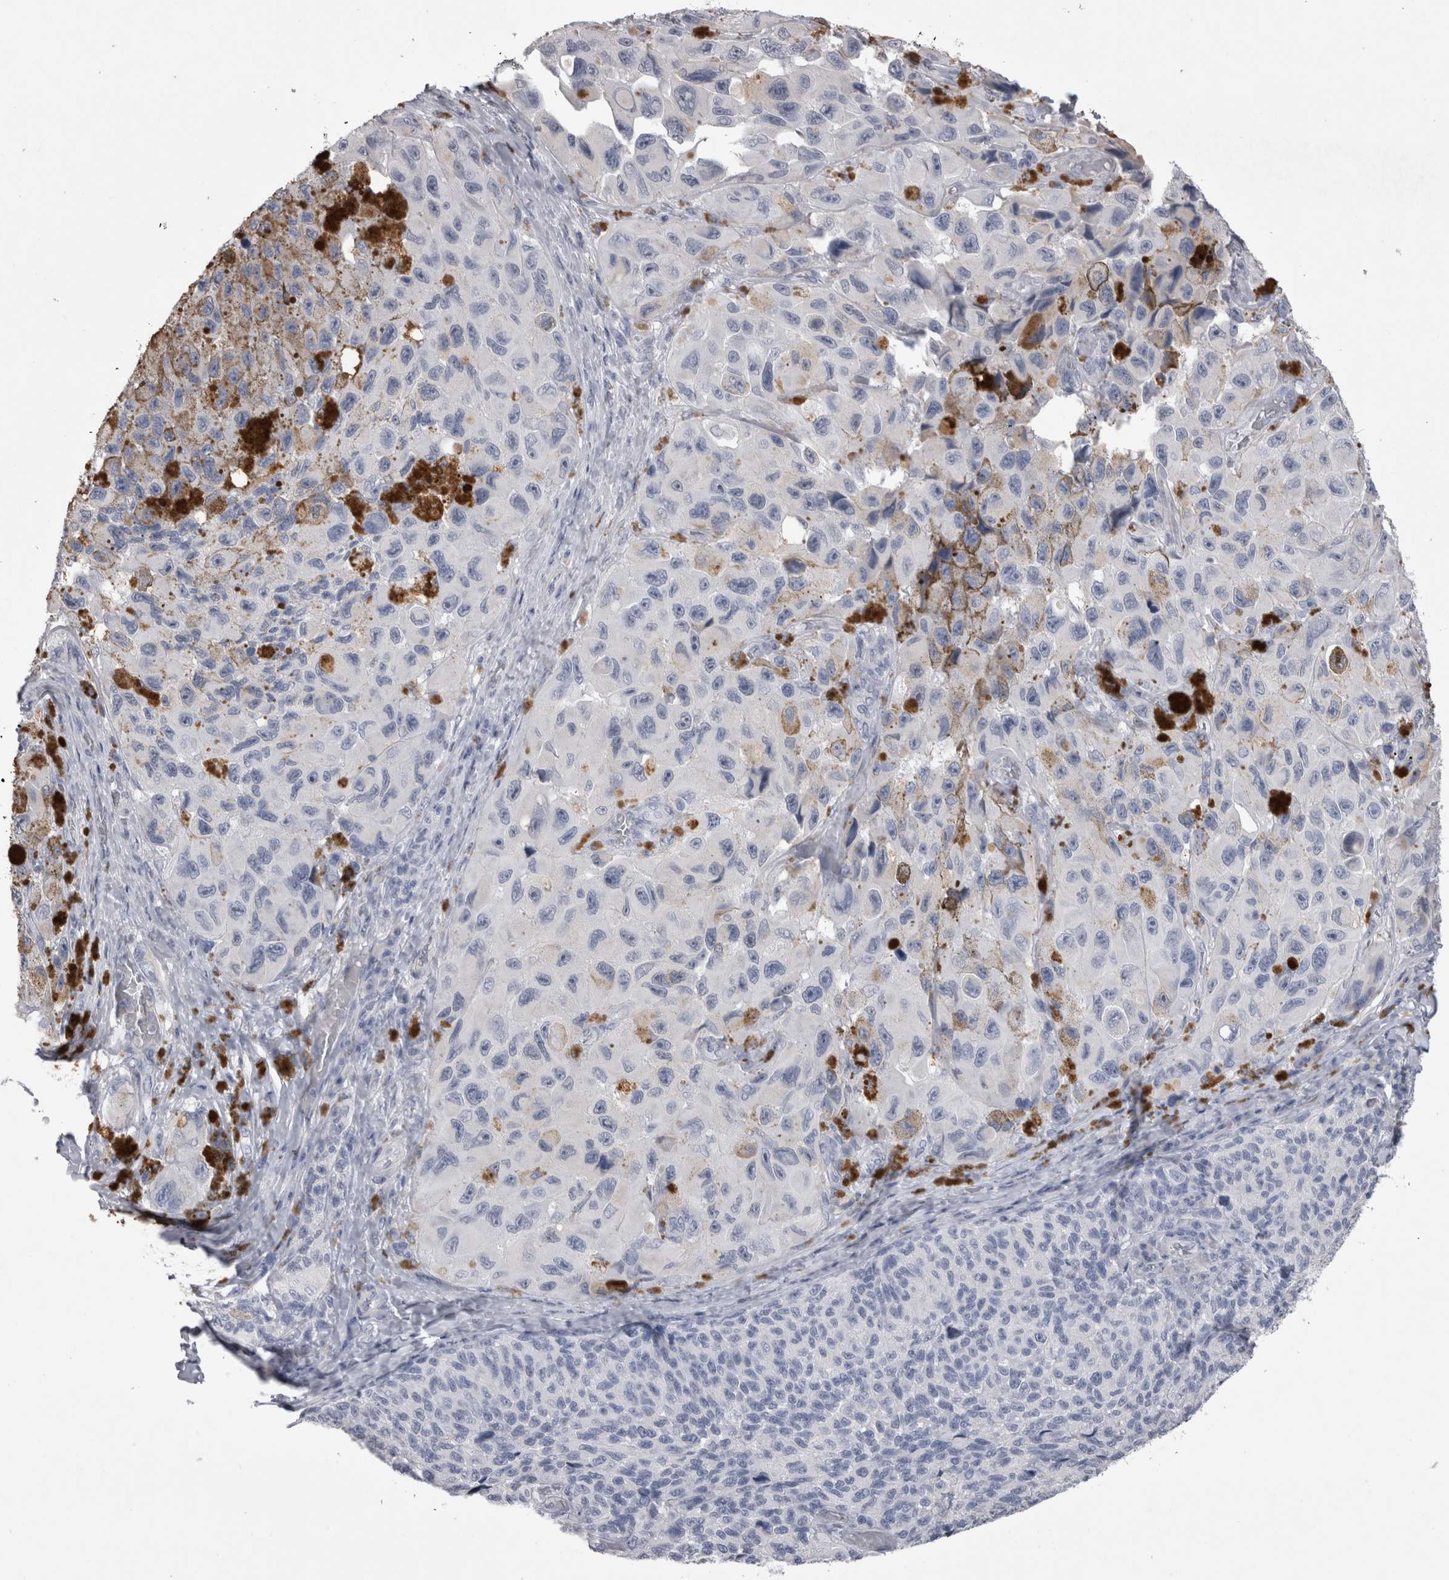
{"staining": {"intensity": "negative", "quantity": "none", "location": "none"}, "tissue": "melanoma", "cell_type": "Tumor cells", "image_type": "cancer", "snomed": [{"axis": "morphology", "description": "Malignant melanoma, NOS"}, {"axis": "topography", "description": "Skin"}], "caption": "DAB (3,3'-diaminobenzidine) immunohistochemical staining of human melanoma reveals no significant expression in tumor cells.", "gene": "ADAM2", "patient": {"sex": "female", "age": 73}}